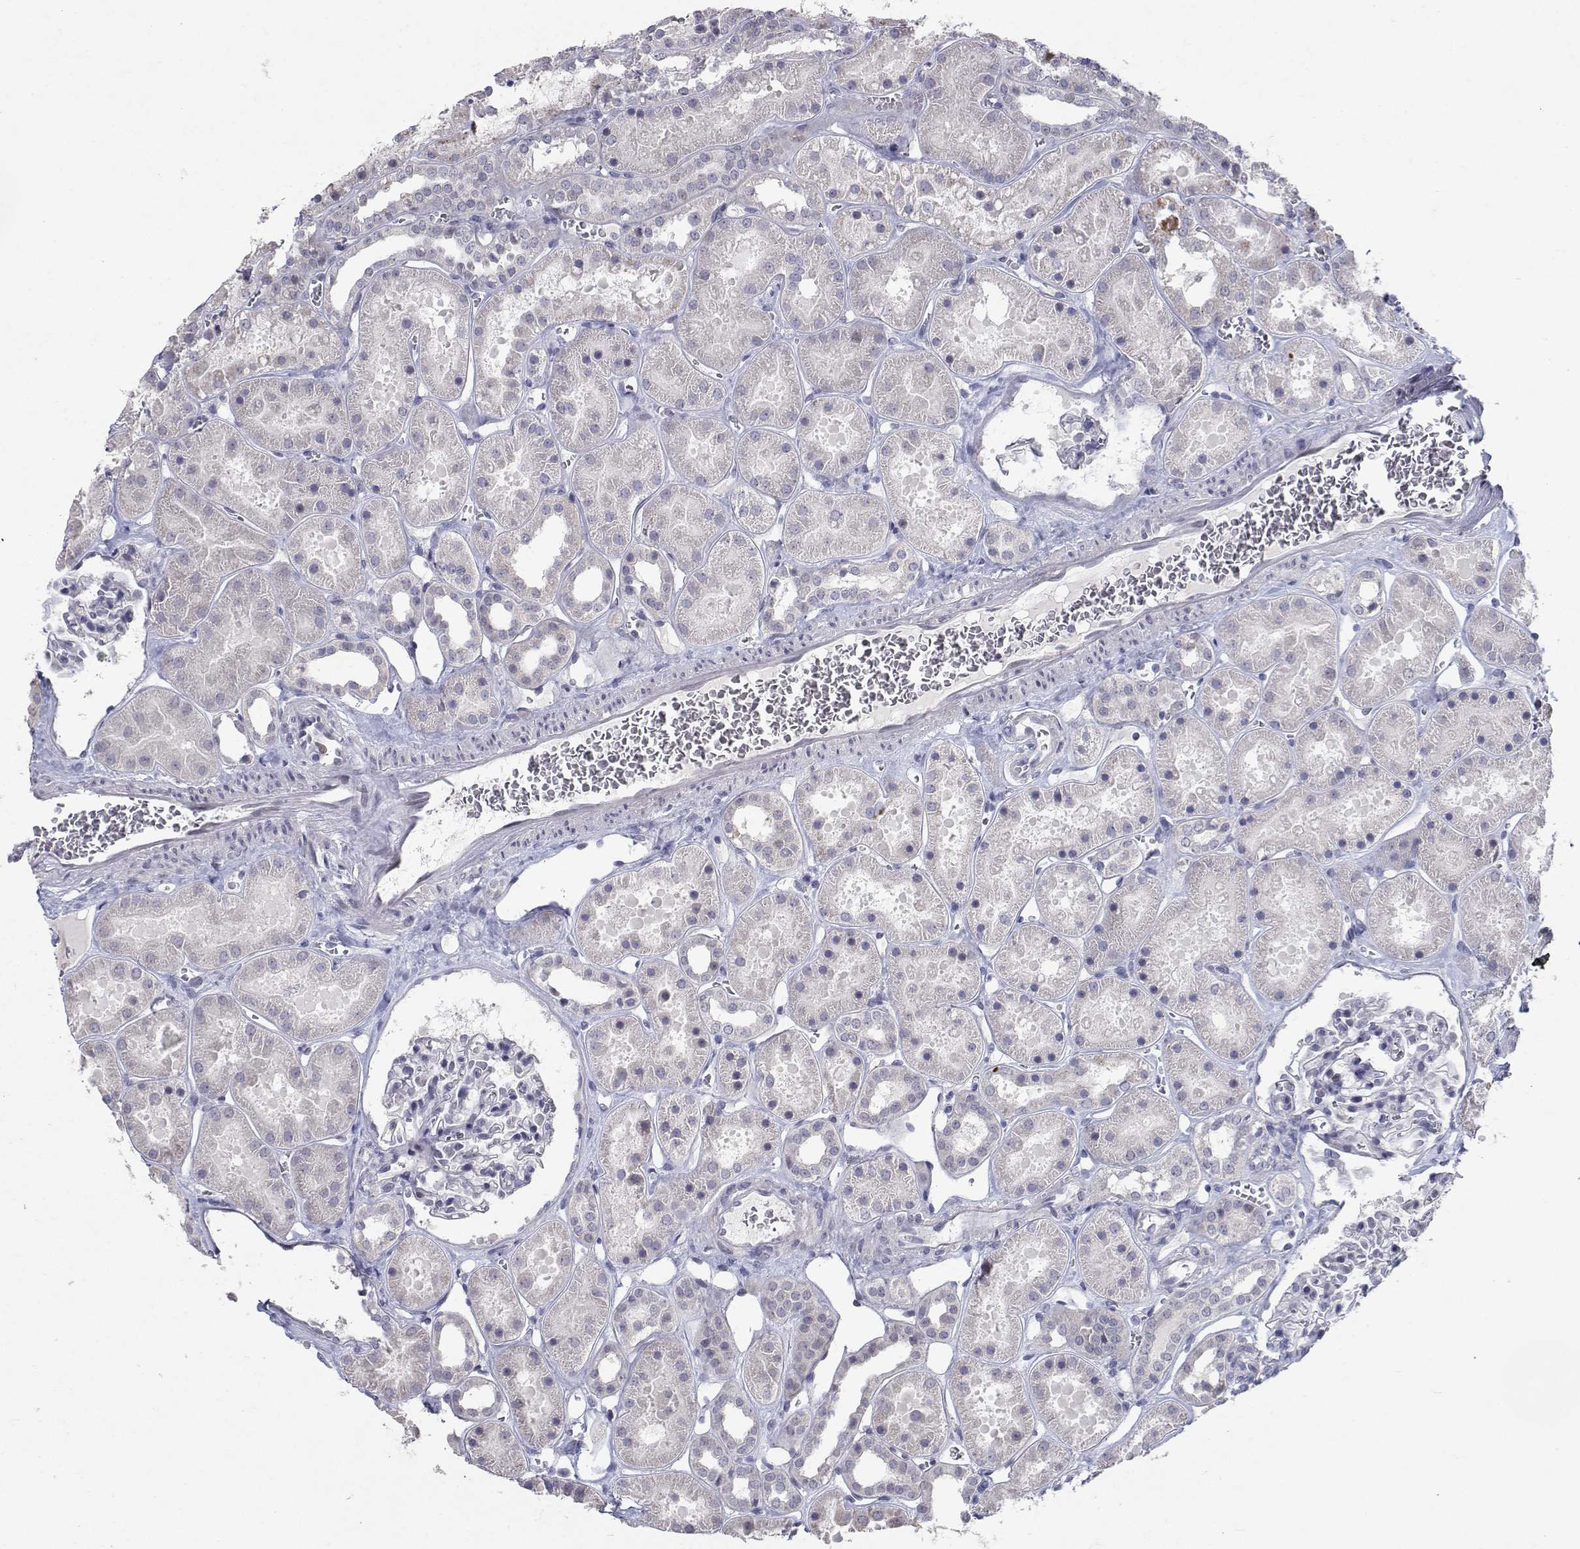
{"staining": {"intensity": "negative", "quantity": "none", "location": "none"}, "tissue": "kidney", "cell_type": "Cells in glomeruli", "image_type": "normal", "snomed": [{"axis": "morphology", "description": "Normal tissue, NOS"}, {"axis": "topography", "description": "Kidney"}], "caption": "This photomicrograph is of benign kidney stained with immunohistochemistry (IHC) to label a protein in brown with the nuclei are counter-stained blue. There is no staining in cells in glomeruli.", "gene": "RBPJL", "patient": {"sex": "female", "age": 41}}